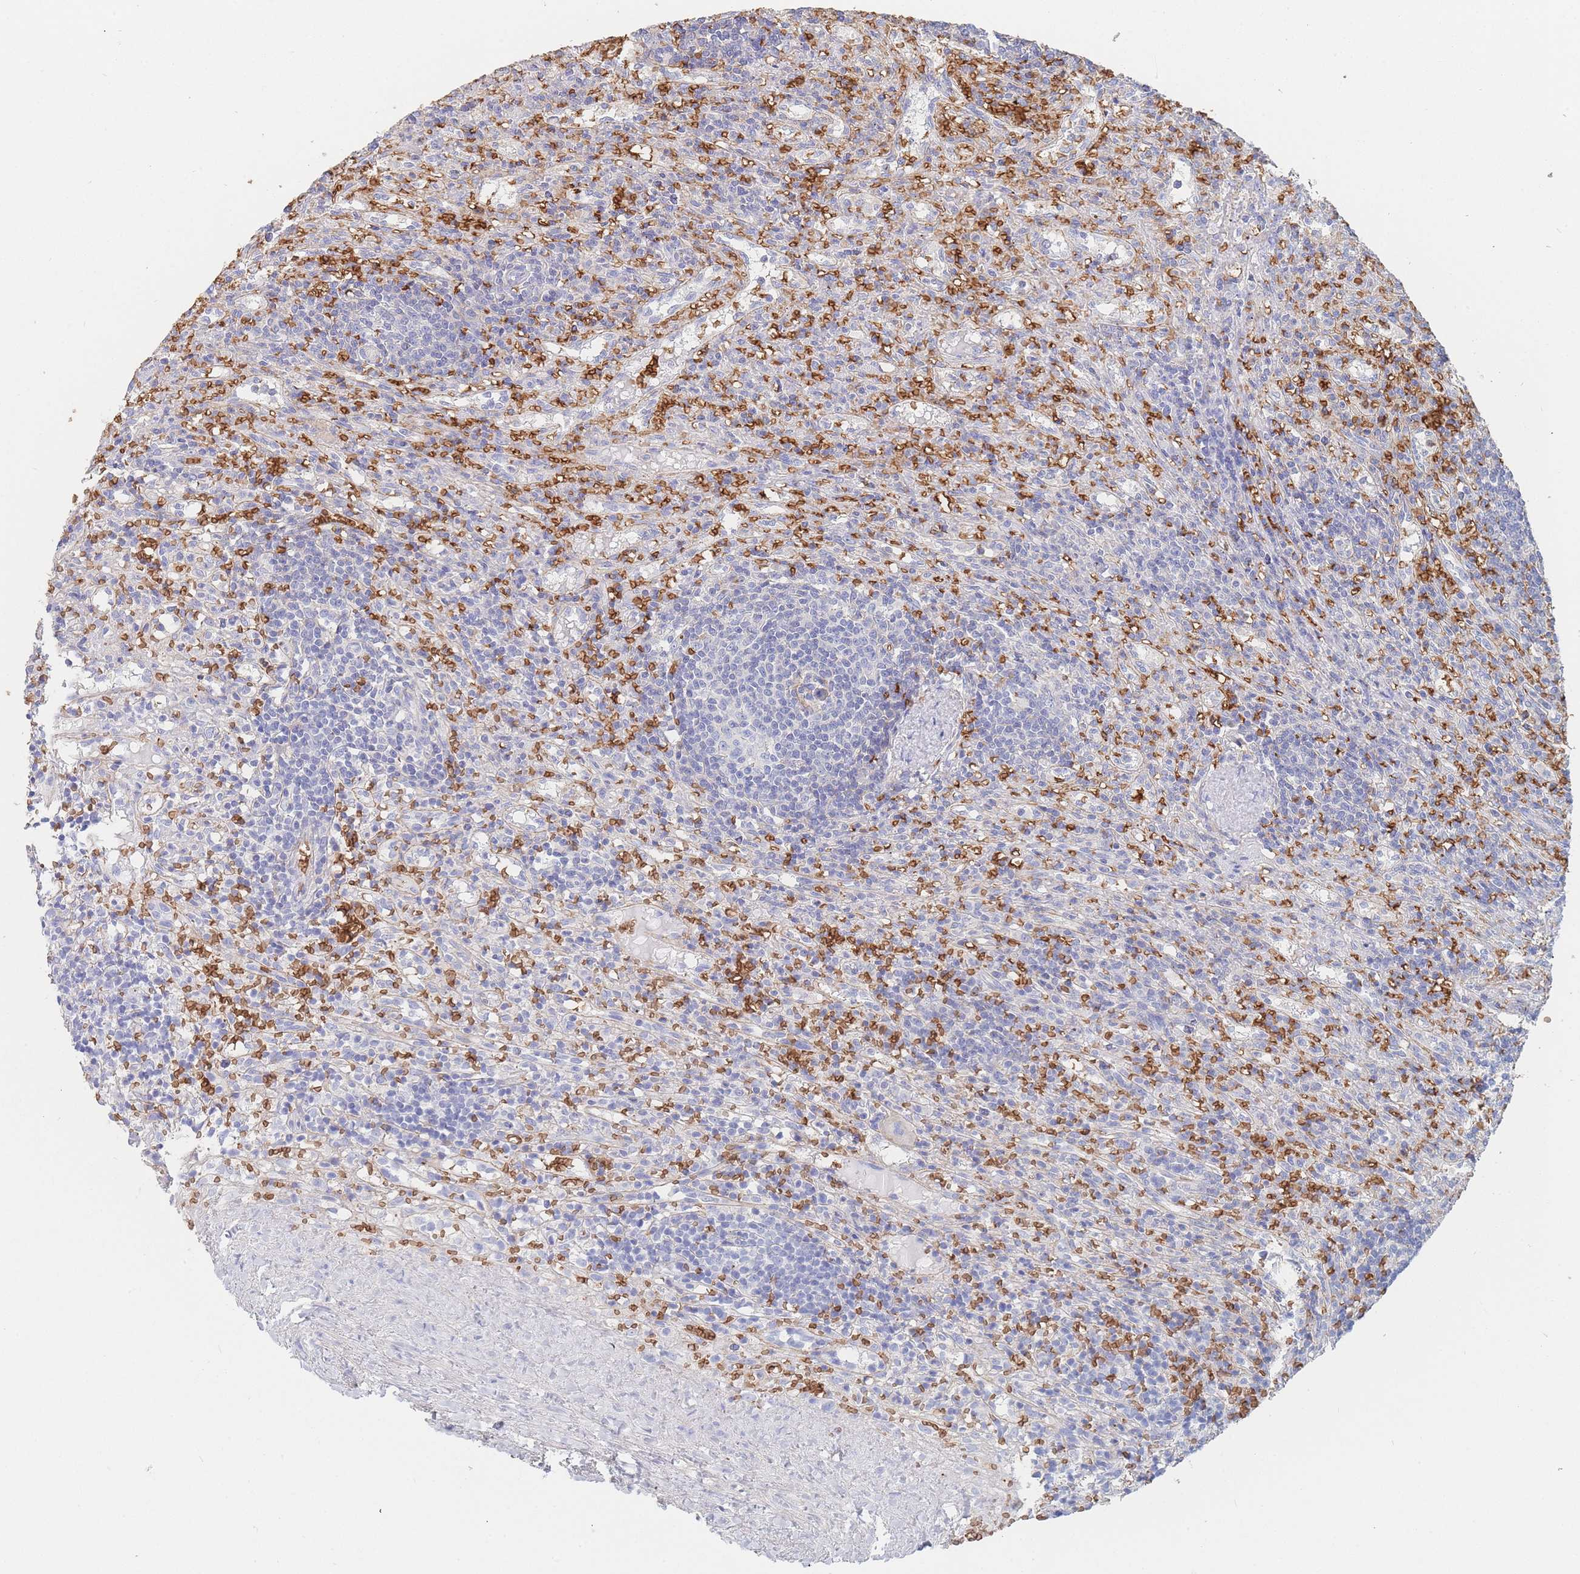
{"staining": {"intensity": "negative", "quantity": "none", "location": "none"}, "tissue": "lymphoma", "cell_type": "Tumor cells", "image_type": "cancer", "snomed": [{"axis": "morphology", "description": "Malignant lymphoma, non-Hodgkin's type, Low grade"}, {"axis": "topography", "description": "Spleen"}], "caption": "This is an IHC image of malignant lymphoma, non-Hodgkin's type (low-grade). There is no positivity in tumor cells.", "gene": "SLC2A1", "patient": {"sex": "male", "age": 76}}